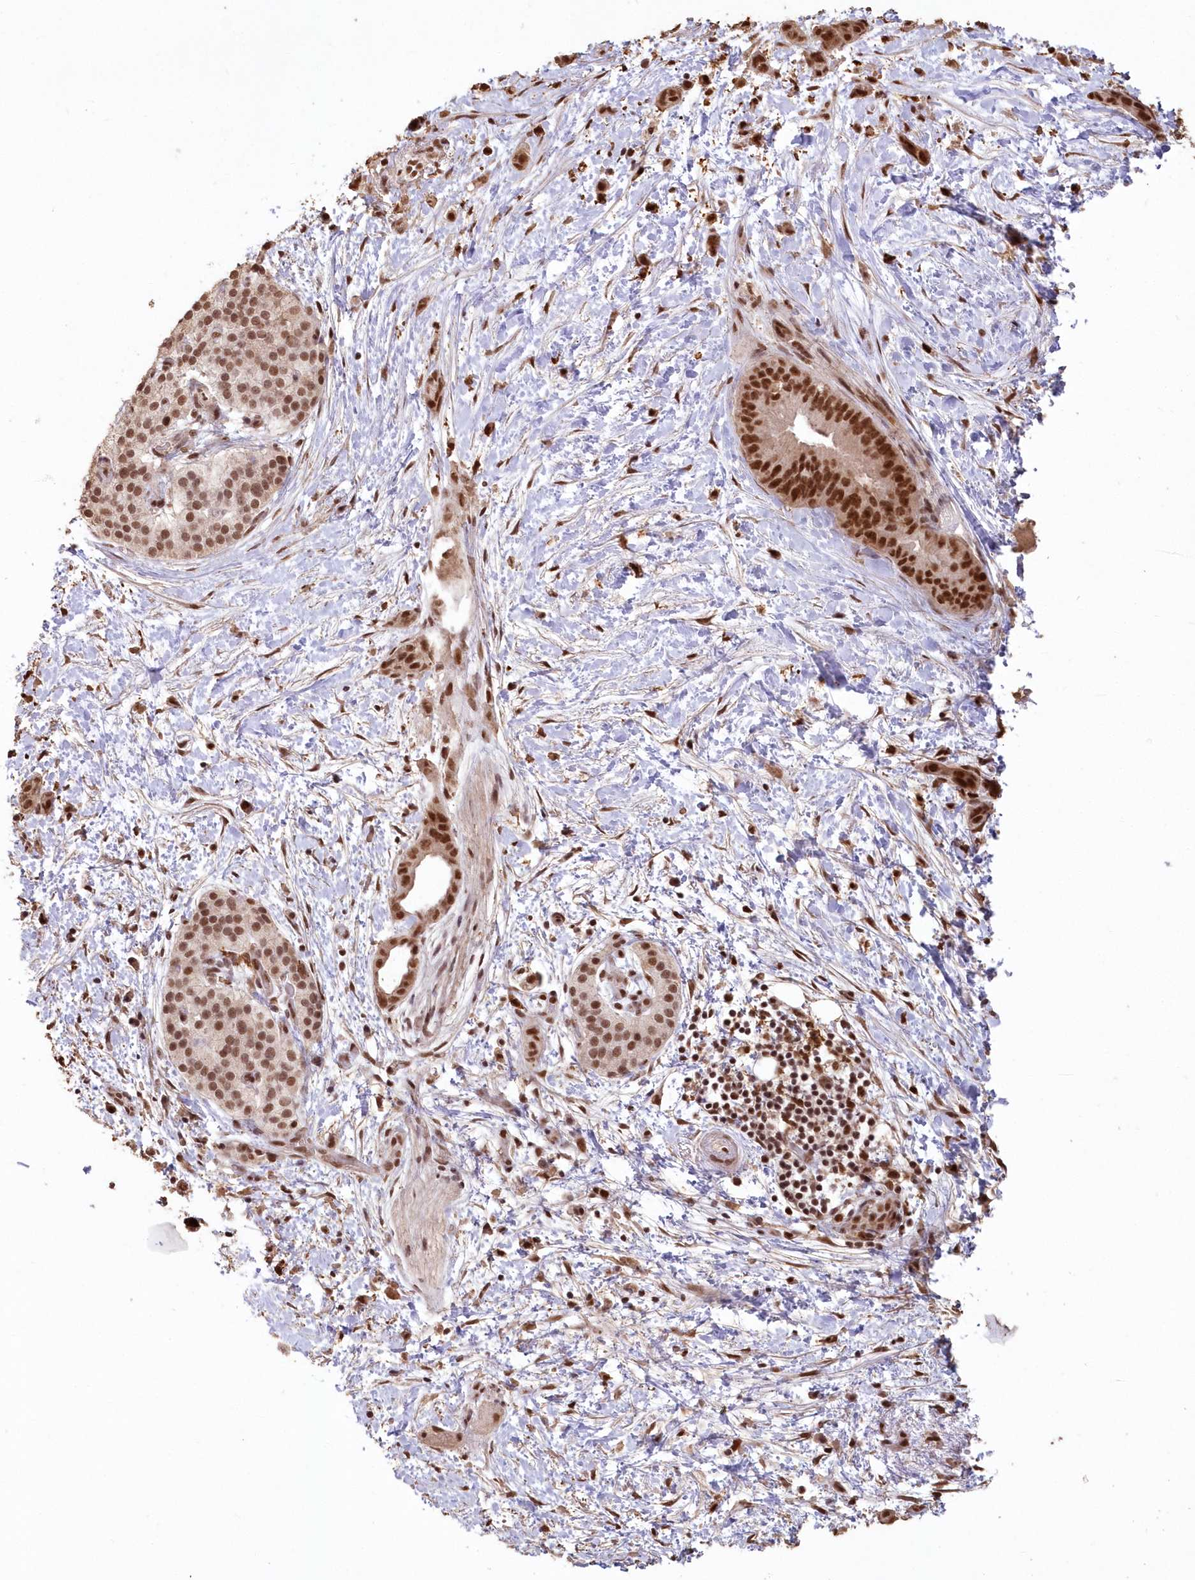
{"staining": {"intensity": "strong", "quantity": ">75%", "location": "nuclear"}, "tissue": "pancreatic cancer", "cell_type": "Tumor cells", "image_type": "cancer", "snomed": [{"axis": "morphology", "description": "Normal tissue, NOS"}, {"axis": "morphology", "description": "Adenocarcinoma, NOS"}, {"axis": "topography", "description": "Pancreas"}, {"axis": "topography", "description": "Peripheral nerve tissue"}], "caption": "Pancreatic adenocarcinoma stained for a protein shows strong nuclear positivity in tumor cells.", "gene": "PDS5A", "patient": {"sex": "female", "age": 63}}